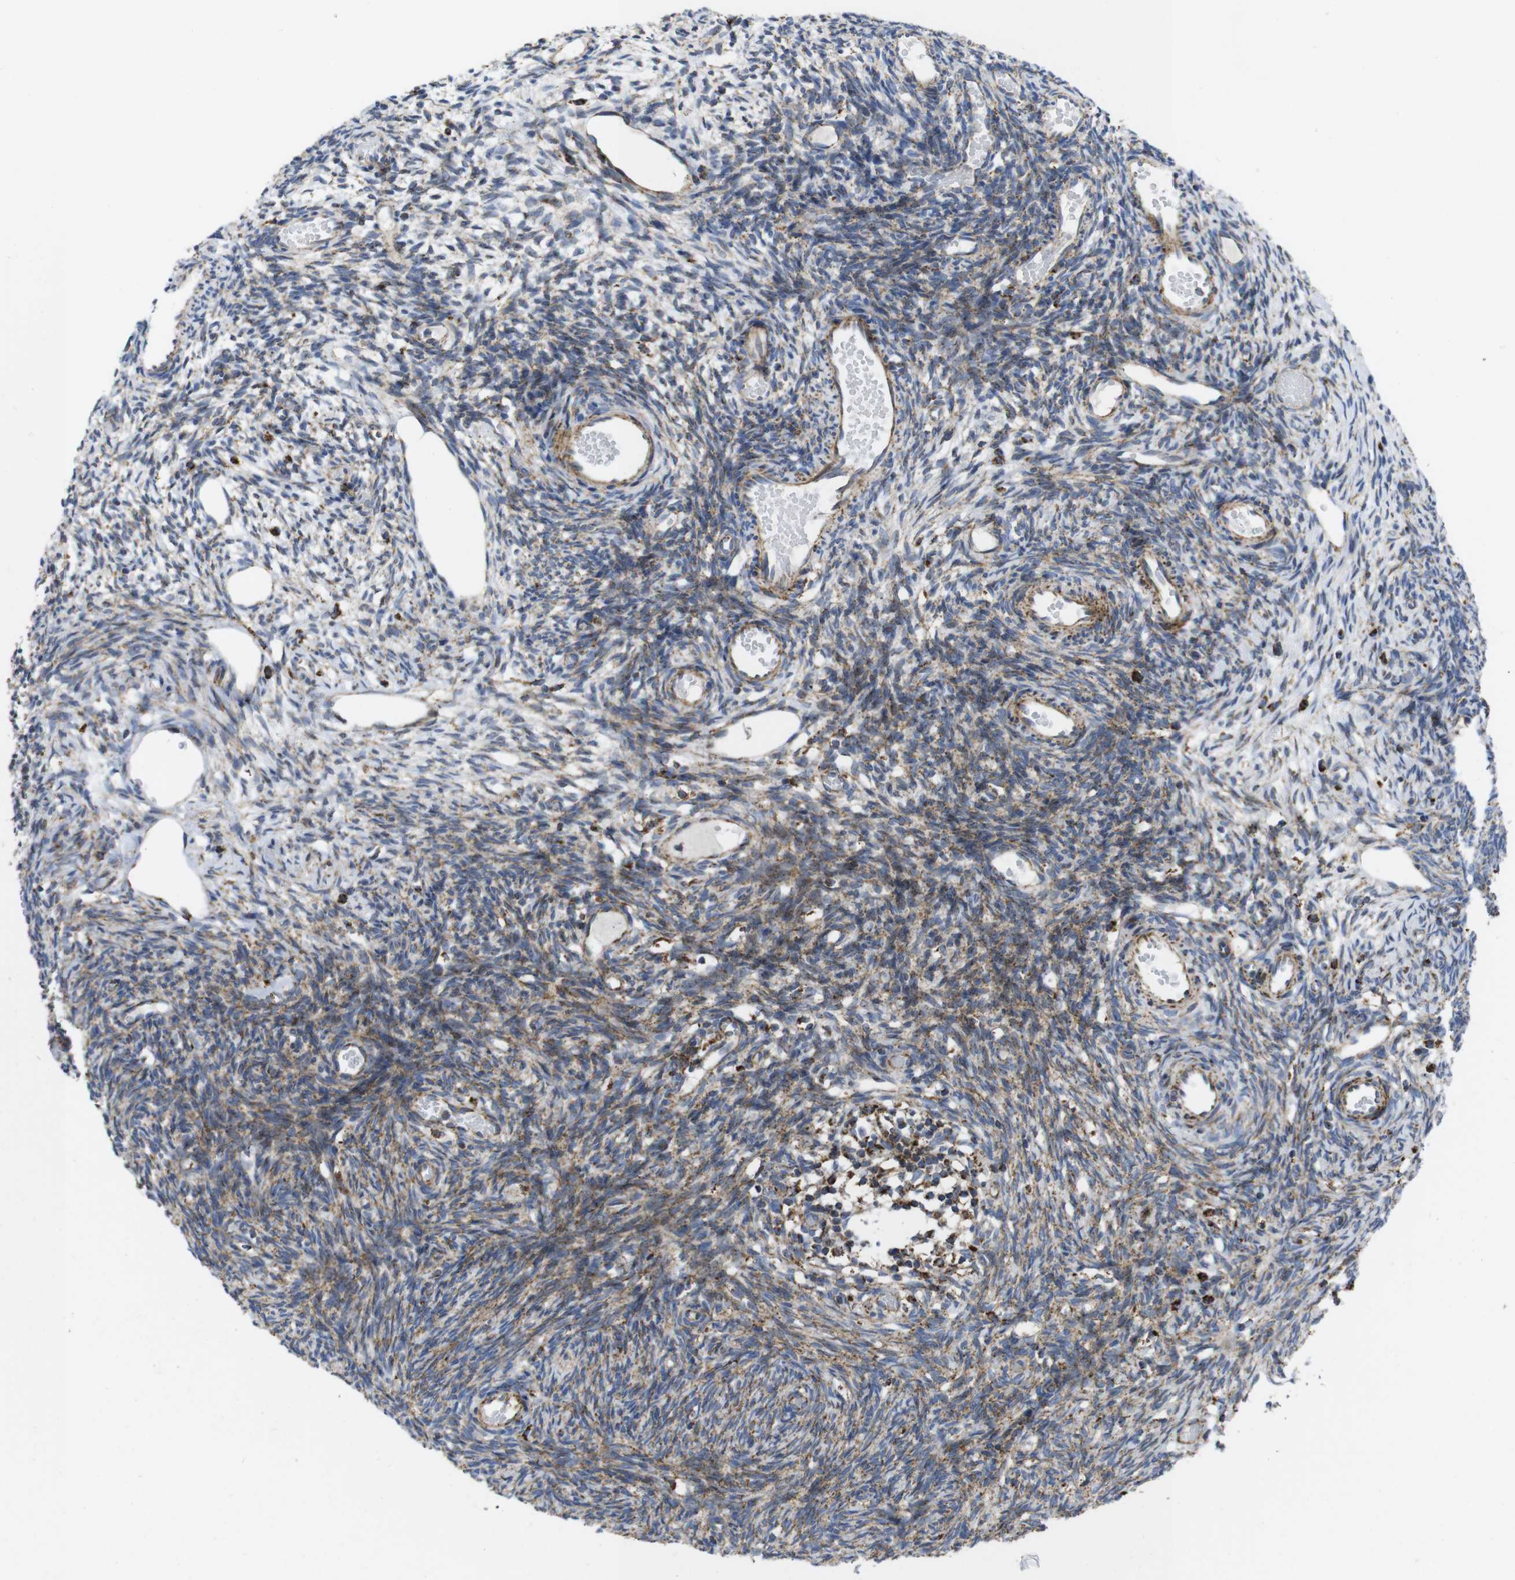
{"staining": {"intensity": "moderate", "quantity": "25%-75%", "location": "cytoplasmic/membranous"}, "tissue": "ovary", "cell_type": "Ovarian stroma cells", "image_type": "normal", "snomed": [{"axis": "morphology", "description": "Normal tissue, NOS"}, {"axis": "topography", "description": "Ovary"}], "caption": "Immunohistochemical staining of unremarkable ovary reveals moderate cytoplasmic/membranous protein positivity in approximately 25%-75% of ovarian stroma cells. (Brightfield microscopy of DAB IHC at high magnification).", "gene": "TMEM192", "patient": {"sex": "female", "age": 35}}